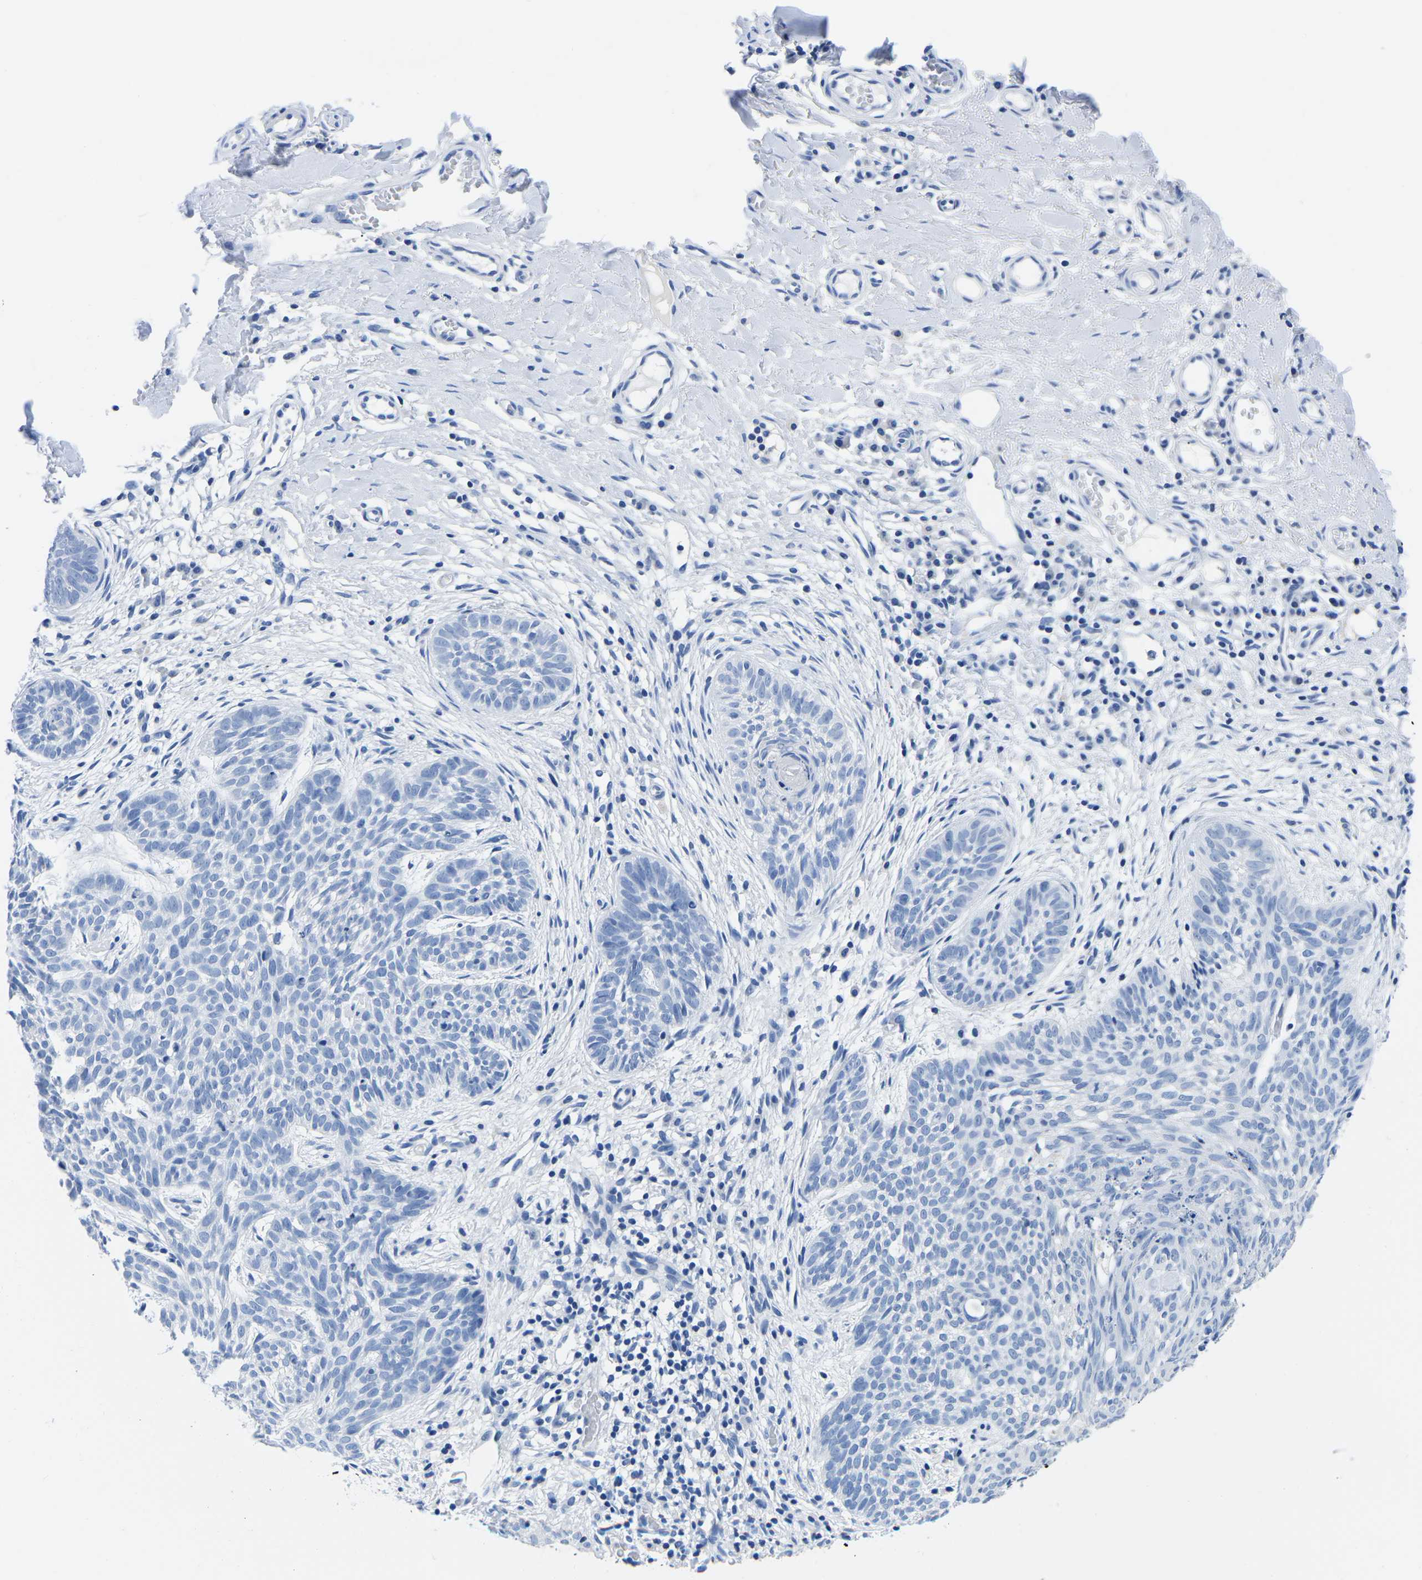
{"staining": {"intensity": "negative", "quantity": "none", "location": "none"}, "tissue": "skin cancer", "cell_type": "Tumor cells", "image_type": "cancer", "snomed": [{"axis": "morphology", "description": "Basal cell carcinoma"}, {"axis": "topography", "description": "Skin"}], "caption": "Protein analysis of skin cancer exhibits no significant expression in tumor cells.", "gene": "CYP1A2", "patient": {"sex": "female", "age": 59}}